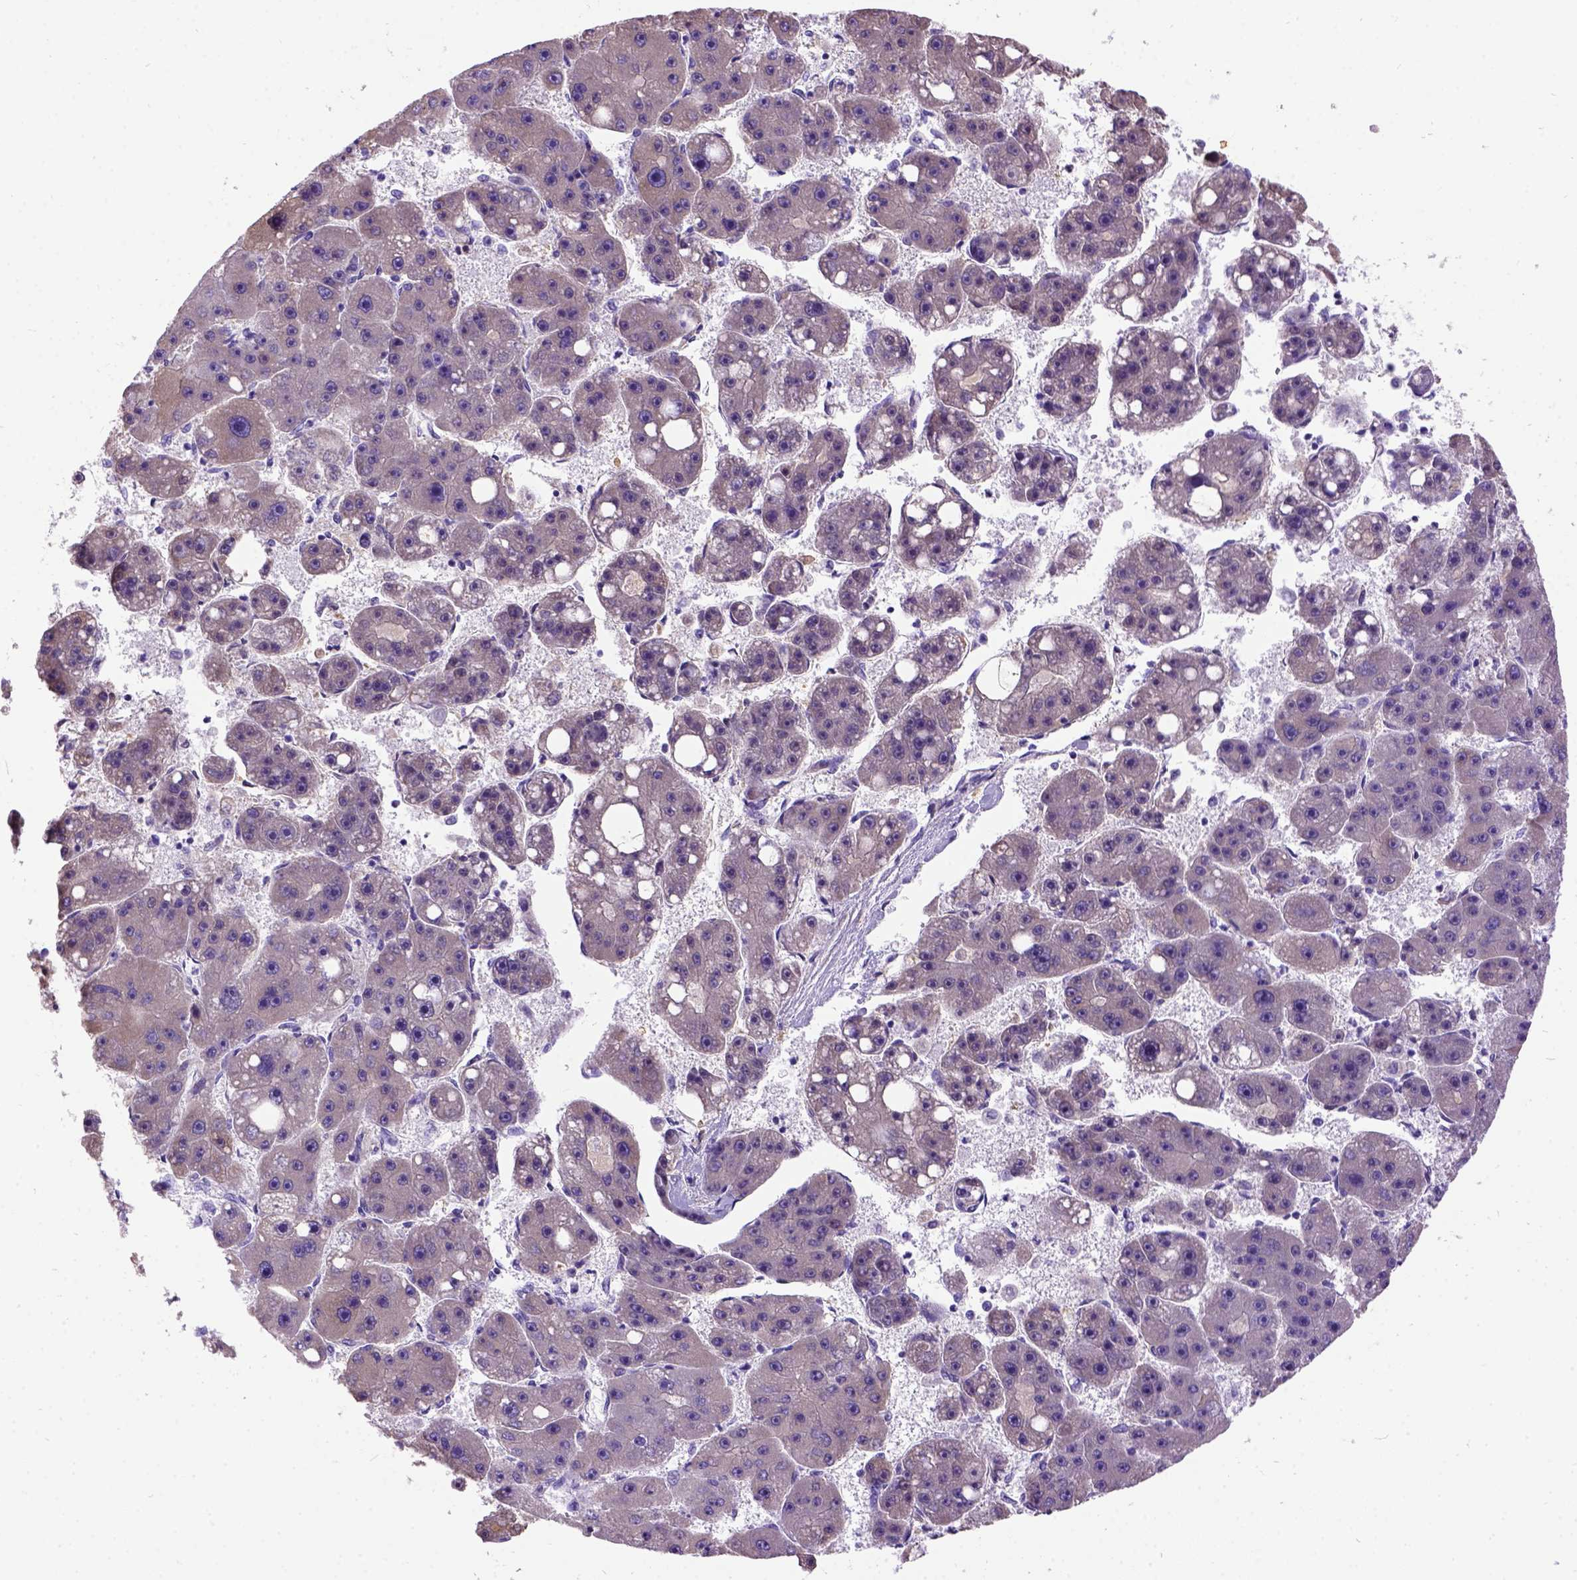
{"staining": {"intensity": "negative", "quantity": "none", "location": "none"}, "tissue": "liver cancer", "cell_type": "Tumor cells", "image_type": "cancer", "snomed": [{"axis": "morphology", "description": "Carcinoma, Hepatocellular, NOS"}, {"axis": "topography", "description": "Liver"}], "caption": "A high-resolution histopathology image shows IHC staining of liver hepatocellular carcinoma, which shows no significant expression in tumor cells. Nuclei are stained in blue.", "gene": "CFAP54", "patient": {"sex": "female", "age": 61}}